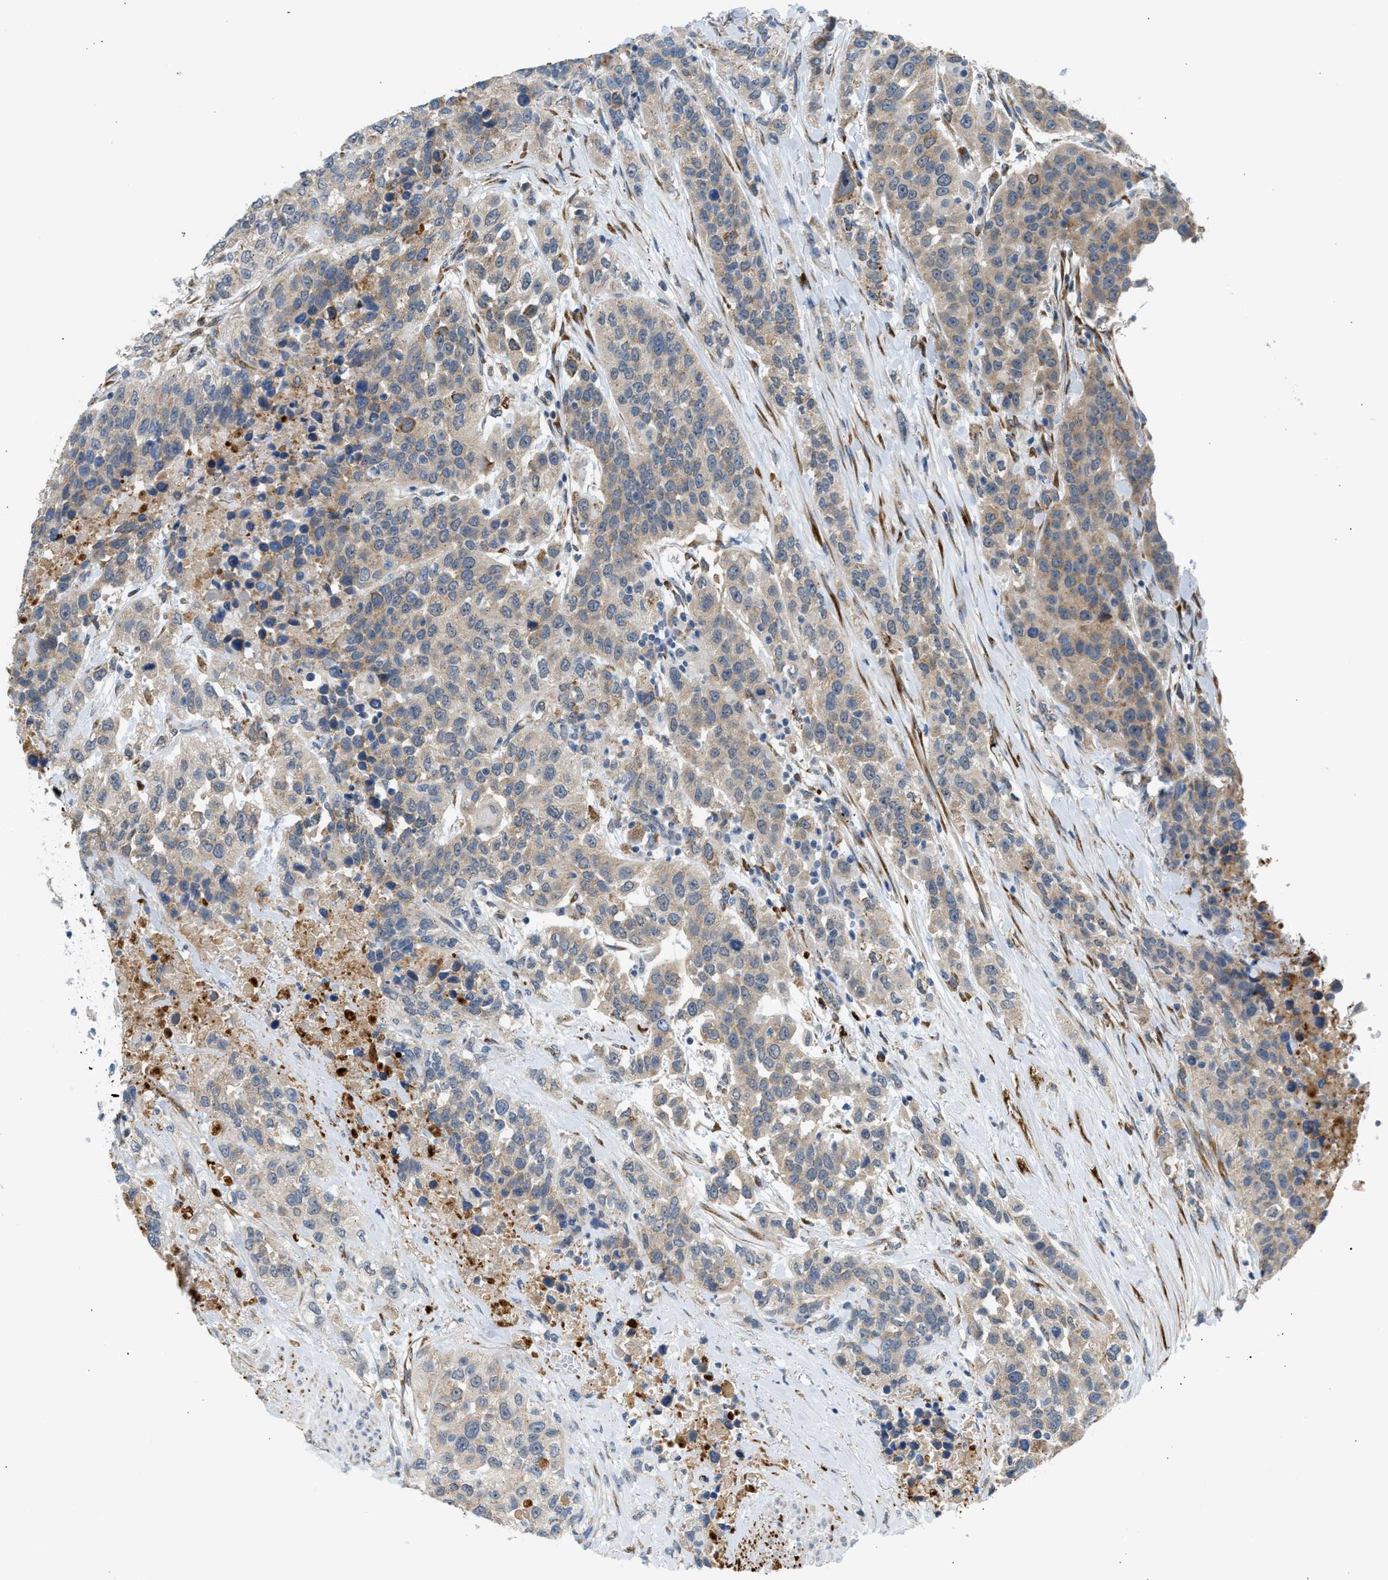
{"staining": {"intensity": "moderate", "quantity": ">75%", "location": "cytoplasmic/membranous"}, "tissue": "urothelial cancer", "cell_type": "Tumor cells", "image_type": "cancer", "snomed": [{"axis": "morphology", "description": "Urothelial carcinoma, High grade"}, {"axis": "topography", "description": "Urinary bladder"}], "caption": "The image shows staining of urothelial carcinoma (high-grade), revealing moderate cytoplasmic/membranous protein expression (brown color) within tumor cells. Immunohistochemistry stains the protein in brown and the nuclei are stained blue.", "gene": "KCNC2", "patient": {"sex": "female", "age": 80}}